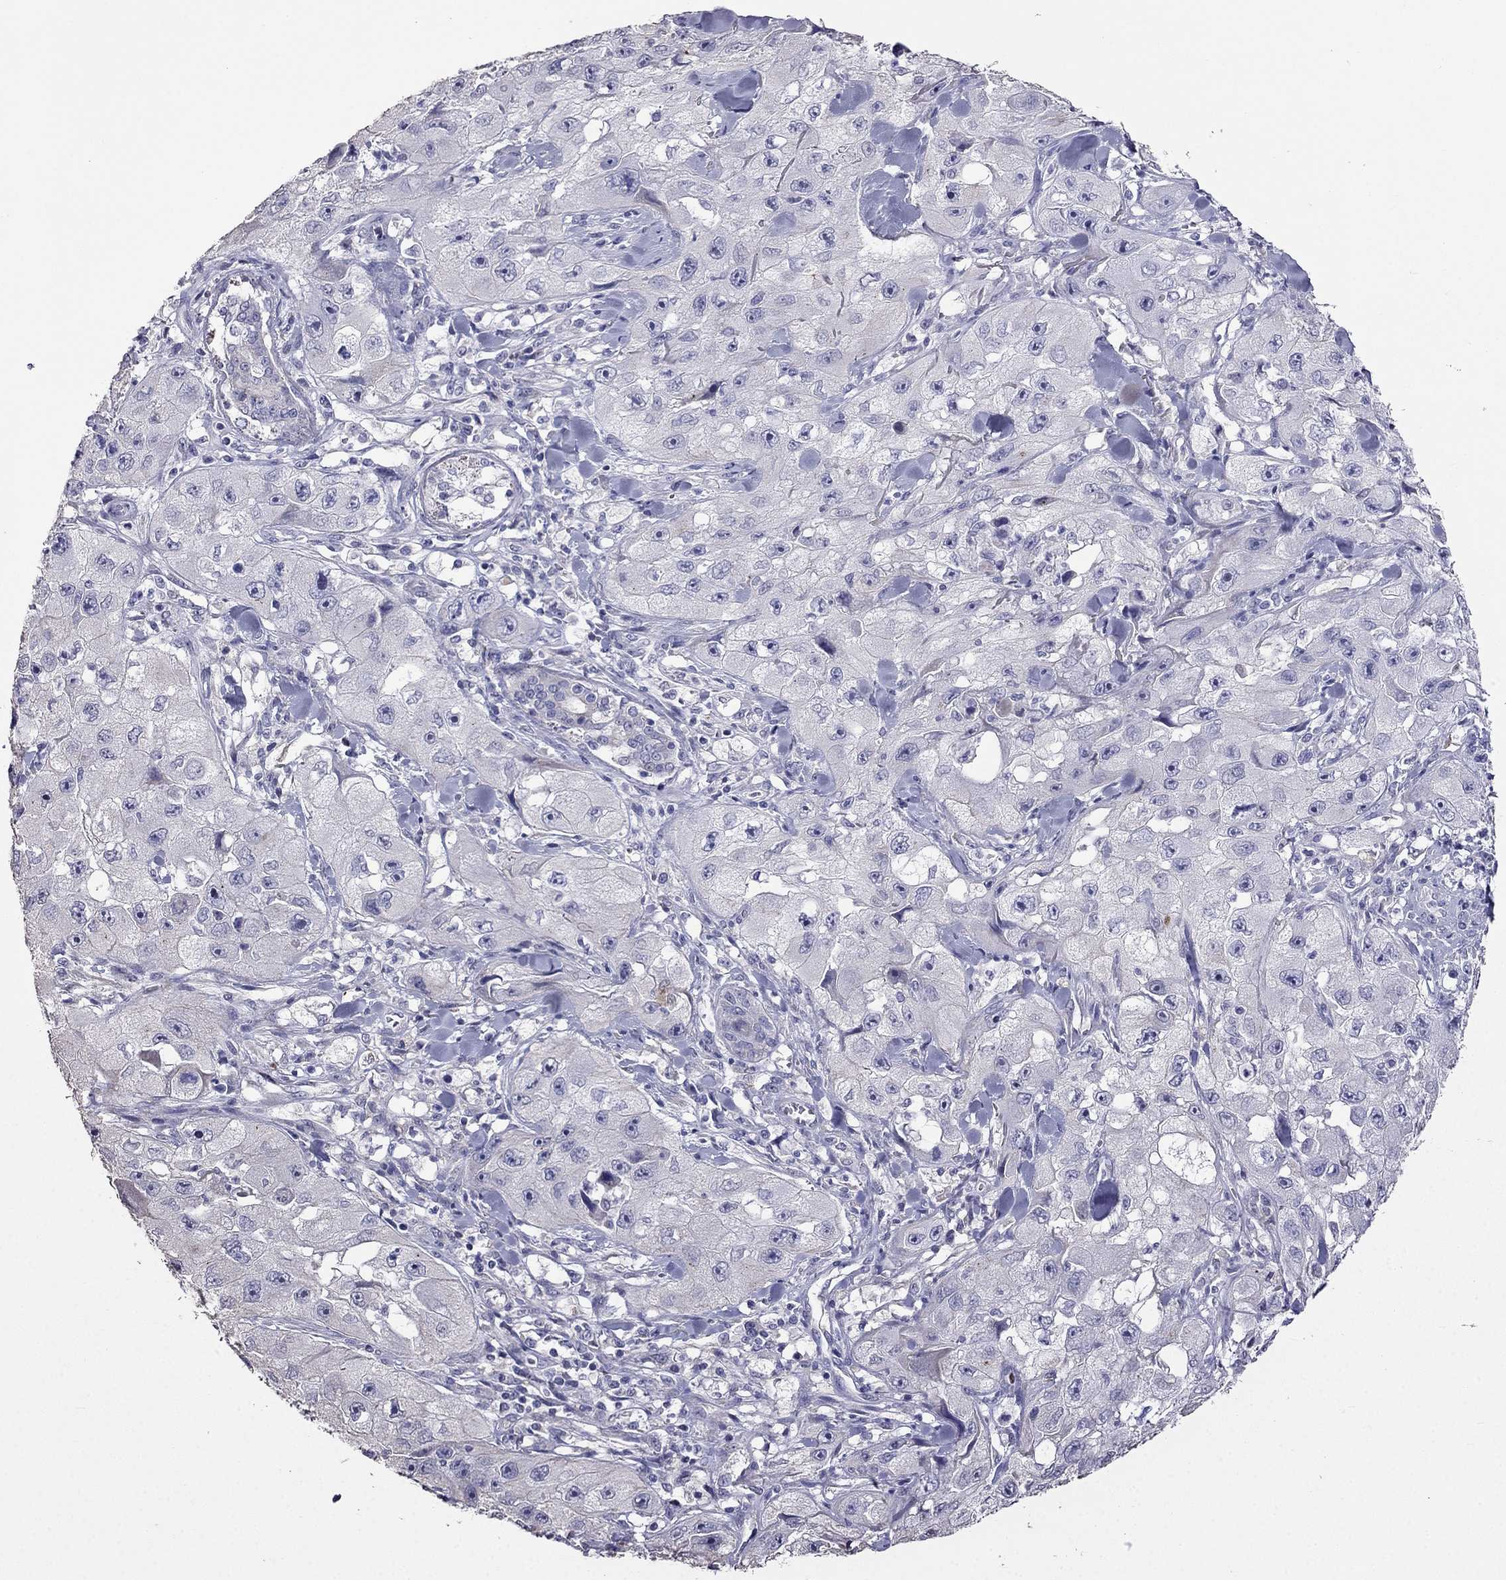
{"staining": {"intensity": "negative", "quantity": "none", "location": "none"}, "tissue": "skin cancer", "cell_type": "Tumor cells", "image_type": "cancer", "snomed": [{"axis": "morphology", "description": "Squamous cell carcinoma, NOS"}, {"axis": "topography", "description": "Skin"}, {"axis": "topography", "description": "Subcutis"}], "caption": "Protein analysis of skin squamous cell carcinoma reveals no significant expression in tumor cells.", "gene": "AK5", "patient": {"sex": "male", "age": 73}}